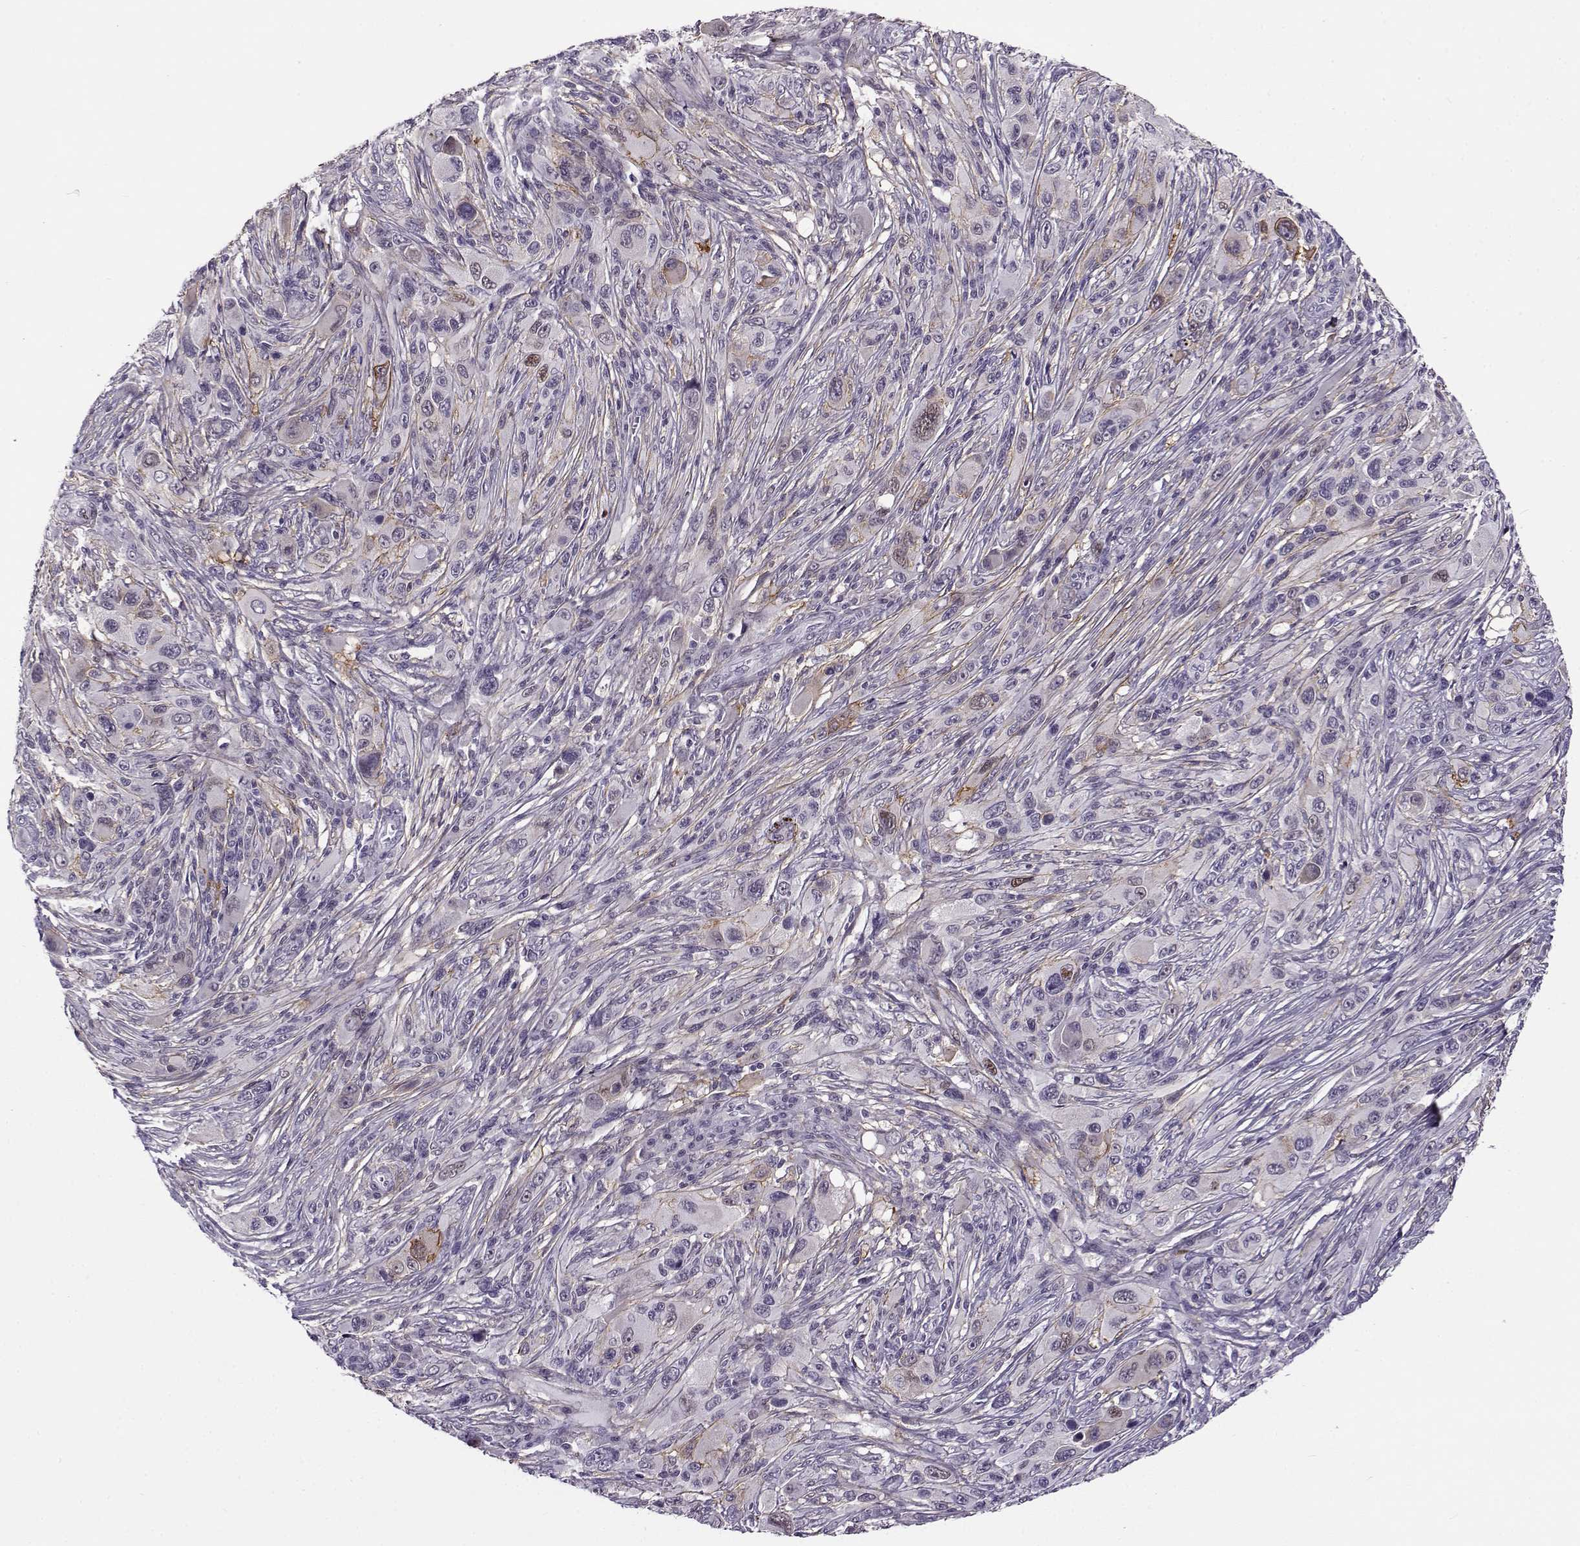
{"staining": {"intensity": "weak", "quantity": "<25%", "location": "cytoplasmic/membranous"}, "tissue": "melanoma", "cell_type": "Tumor cells", "image_type": "cancer", "snomed": [{"axis": "morphology", "description": "Malignant melanoma, NOS"}, {"axis": "topography", "description": "Skin"}], "caption": "Immunohistochemical staining of human malignant melanoma displays no significant staining in tumor cells. (Brightfield microscopy of DAB (3,3'-diaminobenzidine) IHC at high magnification).", "gene": "BACH1", "patient": {"sex": "male", "age": 53}}